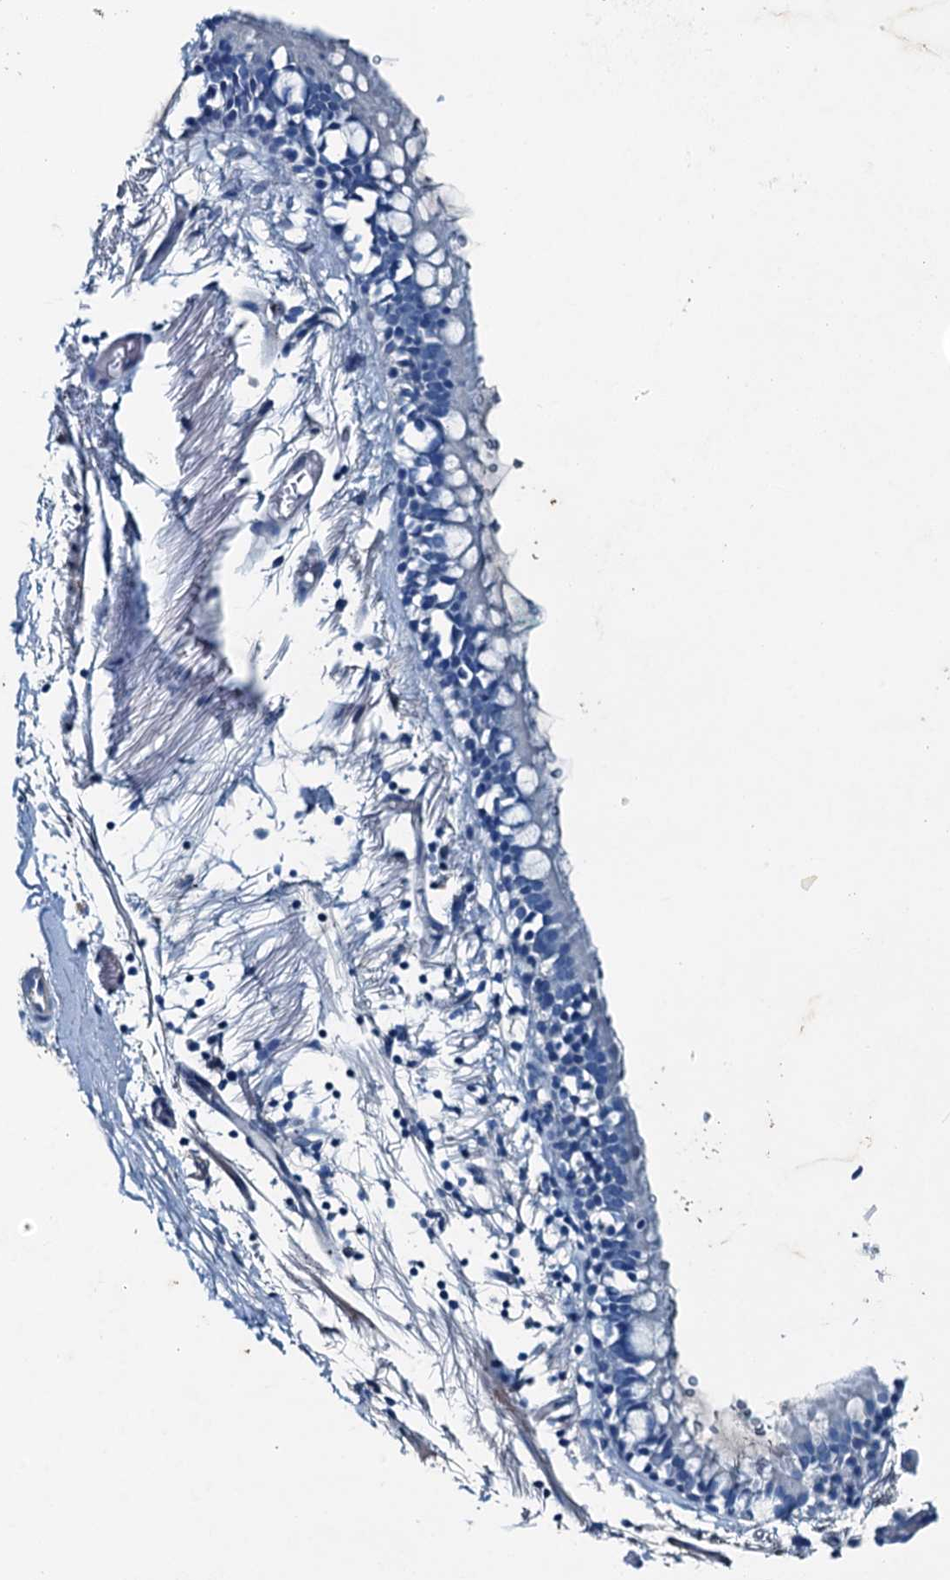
{"staining": {"intensity": "negative", "quantity": "none", "location": "none"}, "tissue": "nasopharynx", "cell_type": "Respiratory epithelial cells", "image_type": "normal", "snomed": [{"axis": "morphology", "description": "Normal tissue, NOS"}, {"axis": "topography", "description": "Nasopharynx"}], "caption": "Image shows no significant protein positivity in respiratory epithelial cells of benign nasopharynx.", "gene": "RAB3IL1", "patient": {"sex": "male", "age": 32}}